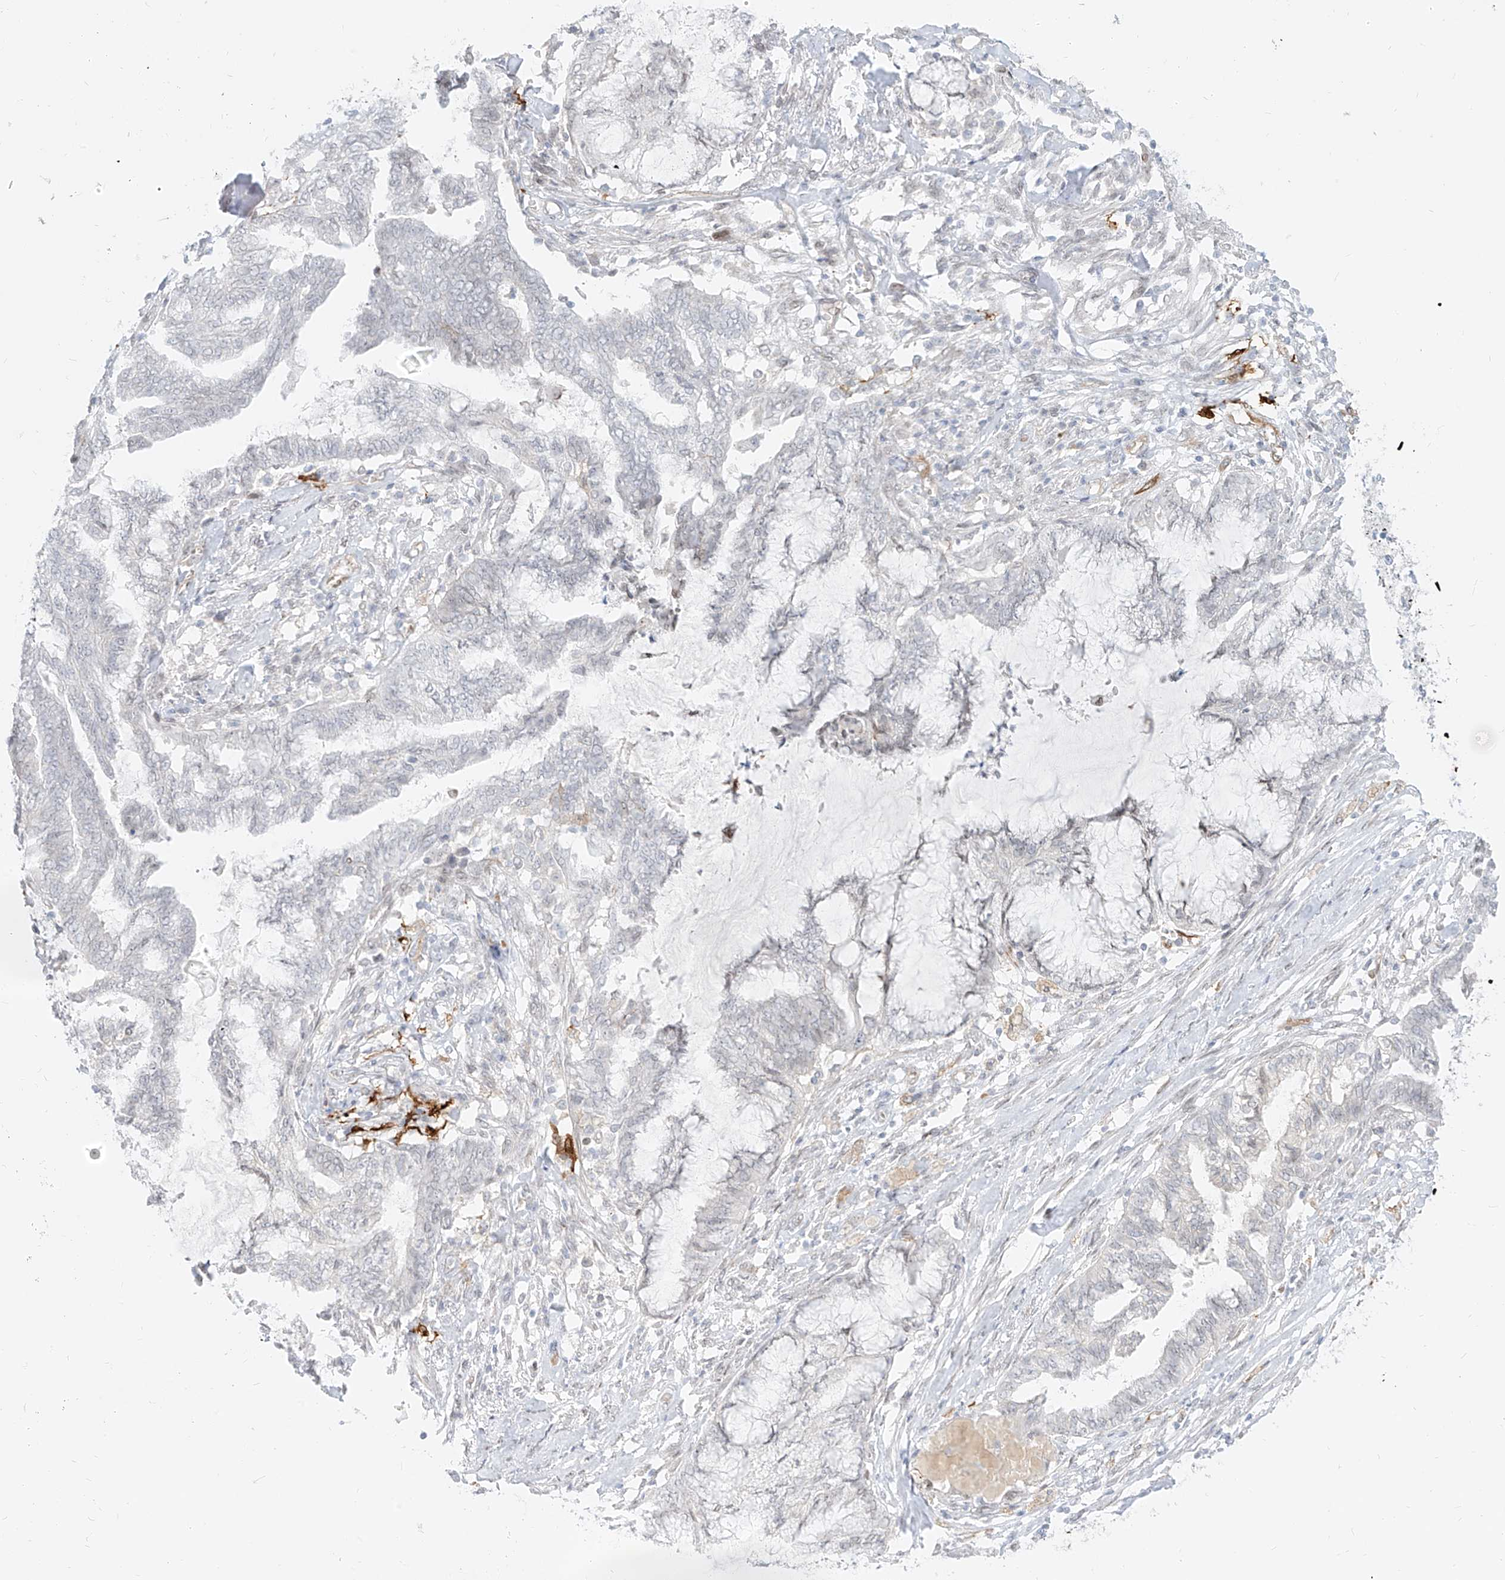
{"staining": {"intensity": "negative", "quantity": "none", "location": "none"}, "tissue": "endometrial cancer", "cell_type": "Tumor cells", "image_type": "cancer", "snomed": [{"axis": "morphology", "description": "Adenocarcinoma, NOS"}, {"axis": "topography", "description": "Endometrium"}], "caption": "Tumor cells are negative for brown protein staining in endometrial cancer.", "gene": "NHSL1", "patient": {"sex": "female", "age": 86}}